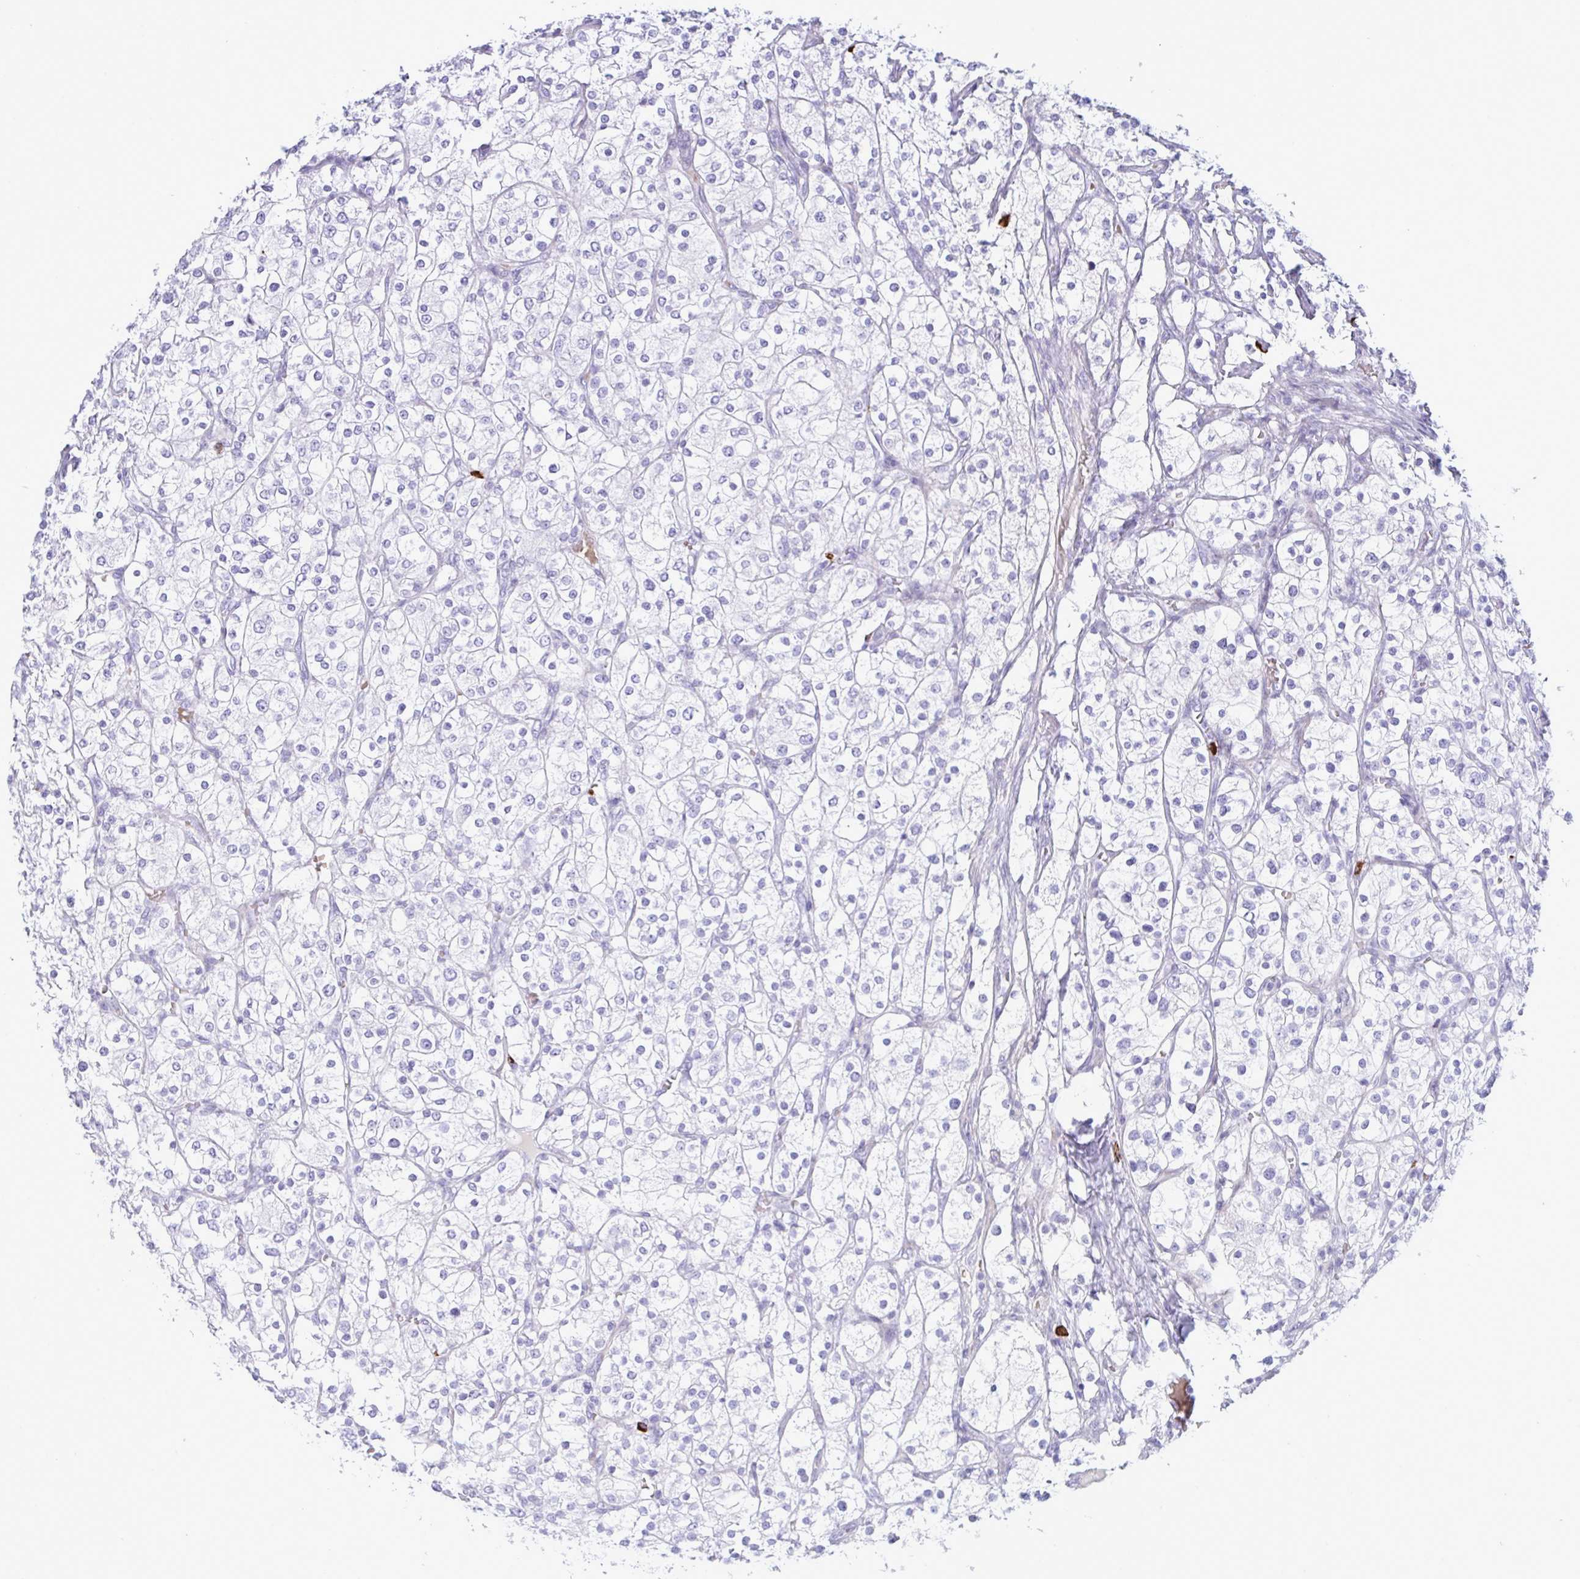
{"staining": {"intensity": "negative", "quantity": "none", "location": "none"}, "tissue": "renal cancer", "cell_type": "Tumor cells", "image_type": "cancer", "snomed": [{"axis": "morphology", "description": "Adenocarcinoma, NOS"}, {"axis": "topography", "description": "Kidney"}], "caption": "Histopathology image shows no significant protein expression in tumor cells of renal adenocarcinoma.", "gene": "ZNF684", "patient": {"sex": "male", "age": 80}}